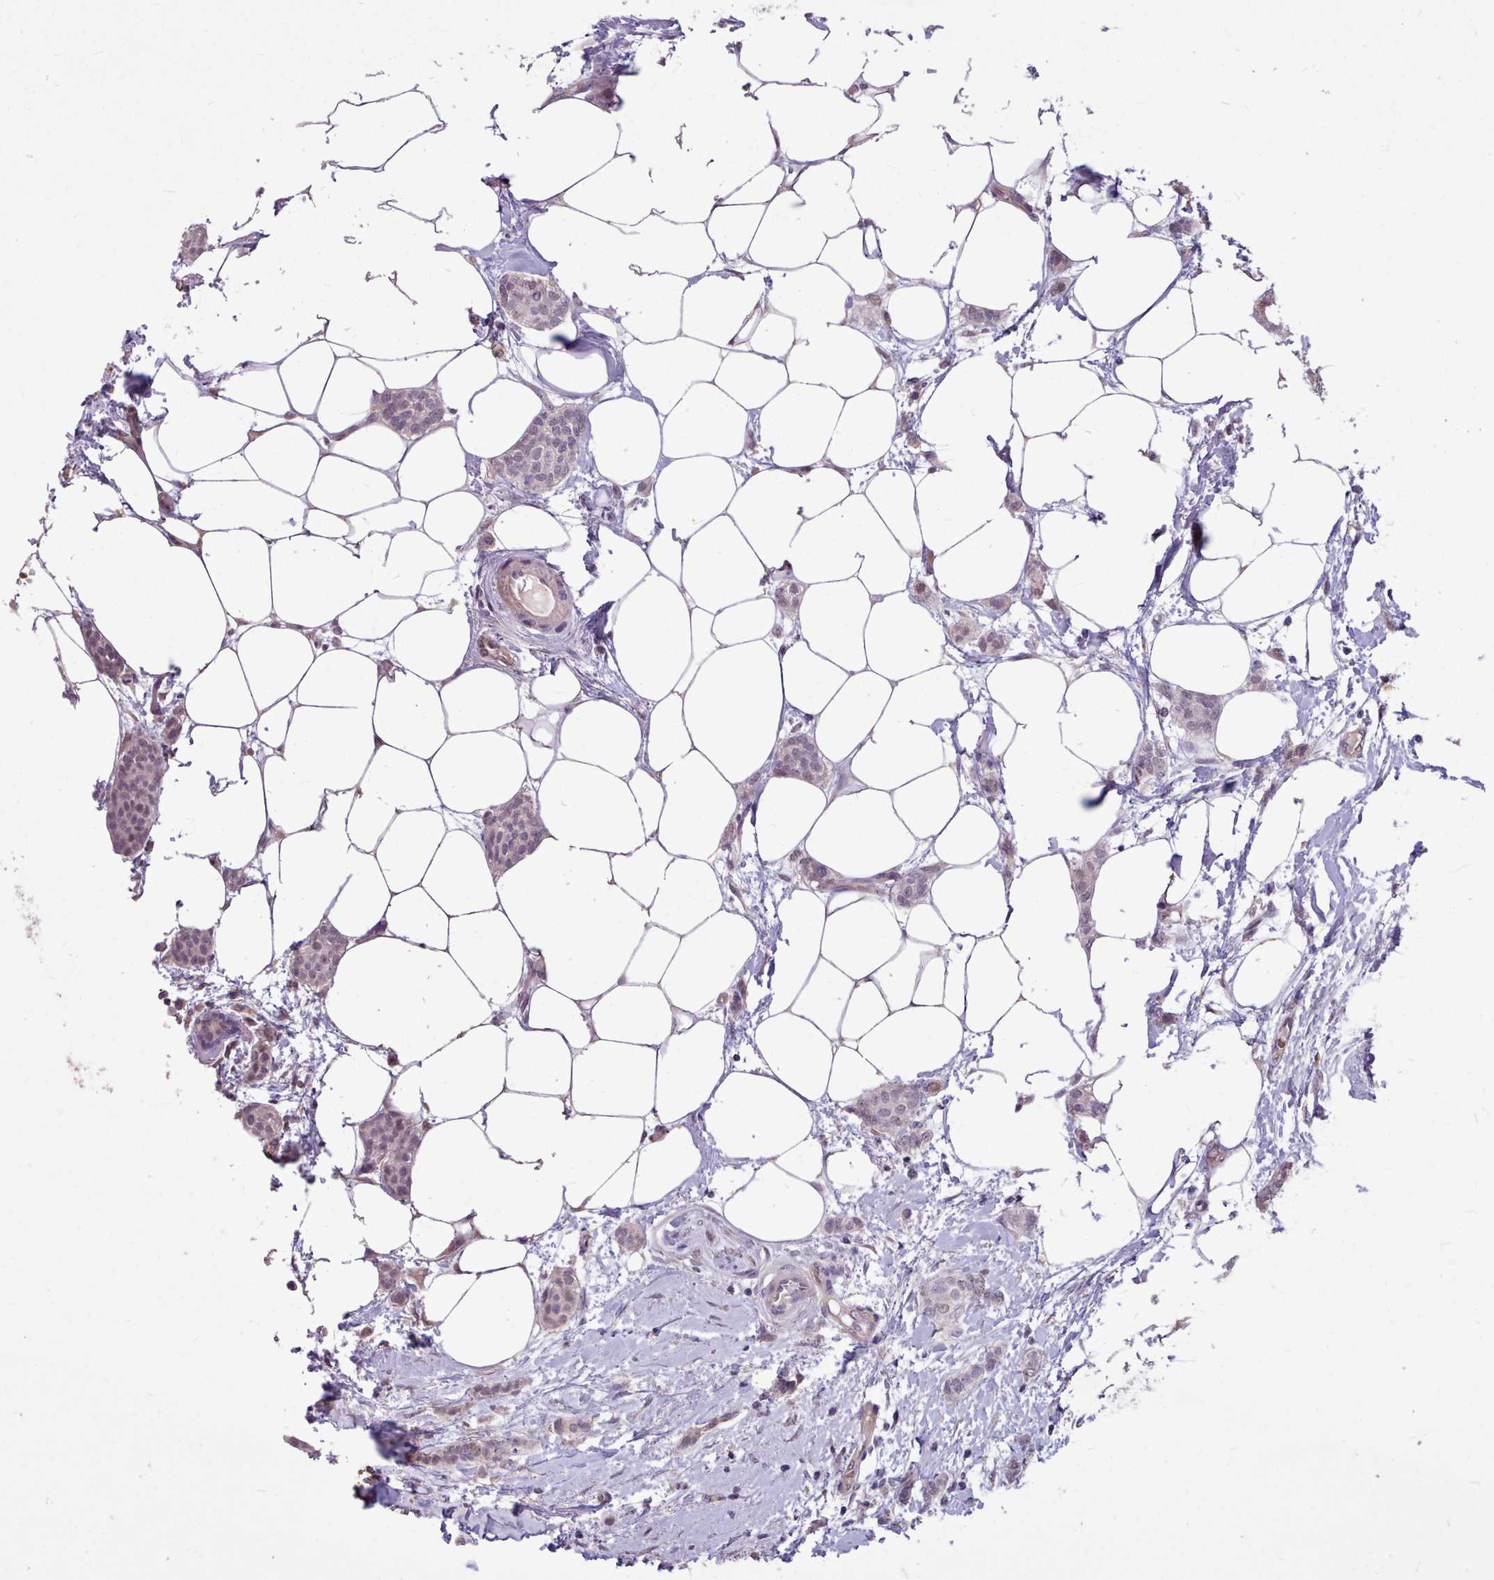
{"staining": {"intensity": "weak", "quantity": ">75%", "location": "nuclear"}, "tissue": "breast cancer", "cell_type": "Tumor cells", "image_type": "cancer", "snomed": [{"axis": "morphology", "description": "Duct carcinoma"}, {"axis": "topography", "description": "Breast"}], "caption": "This micrograph demonstrates invasive ductal carcinoma (breast) stained with IHC to label a protein in brown. The nuclear of tumor cells show weak positivity for the protein. Nuclei are counter-stained blue.", "gene": "ZNF607", "patient": {"sex": "female", "age": 72}}